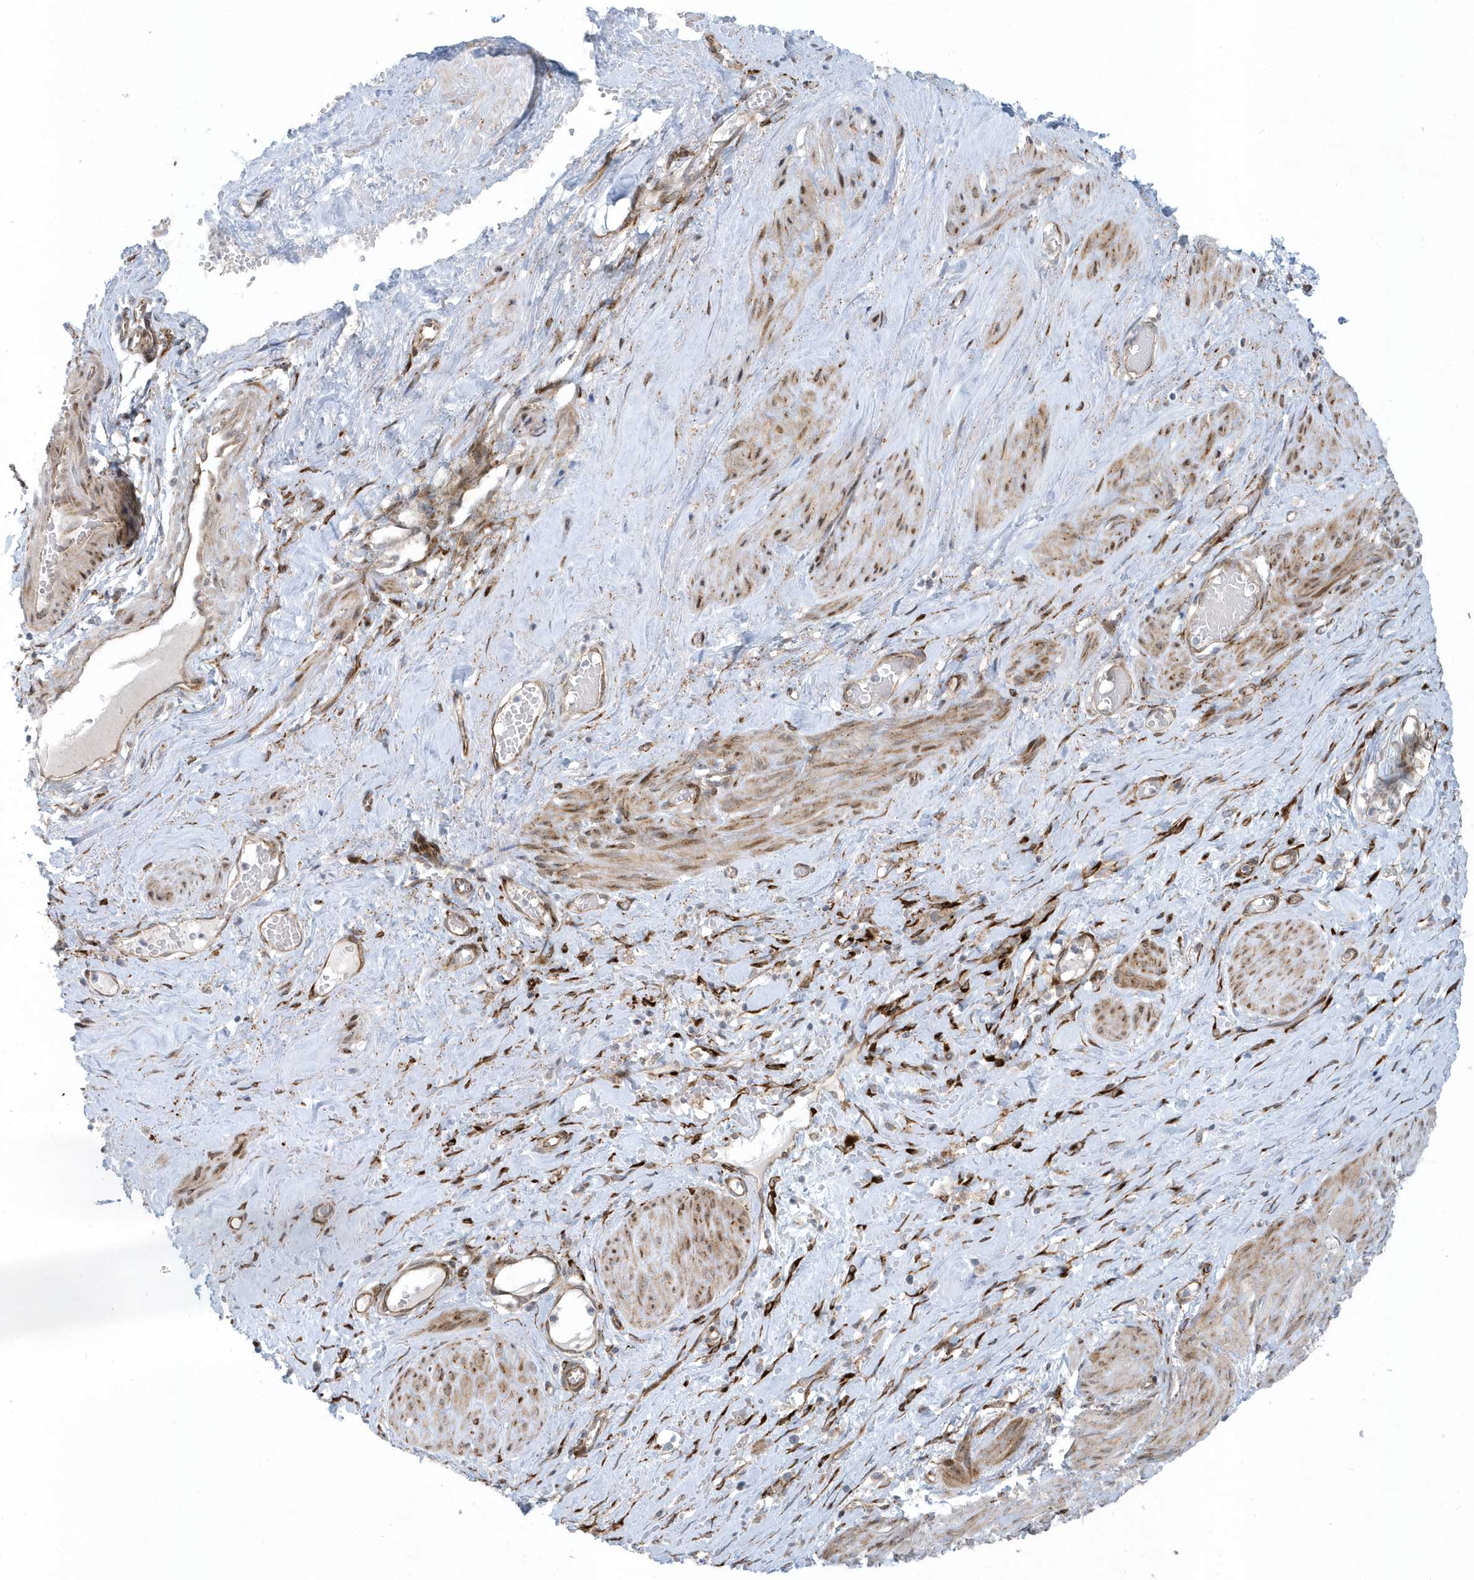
{"staining": {"intensity": "moderate", "quantity": "25%-75%", "location": "cytoplasmic/membranous"}, "tissue": "smooth muscle", "cell_type": "Smooth muscle cells", "image_type": "normal", "snomed": [{"axis": "morphology", "description": "Normal tissue, NOS"}, {"axis": "topography", "description": "Endometrium"}], "caption": "Immunohistochemistry (IHC) micrograph of normal human smooth muscle stained for a protein (brown), which demonstrates medium levels of moderate cytoplasmic/membranous staining in about 25%-75% of smooth muscle cells.", "gene": "FAM98A", "patient": {"sex": "female", "age": 33}}